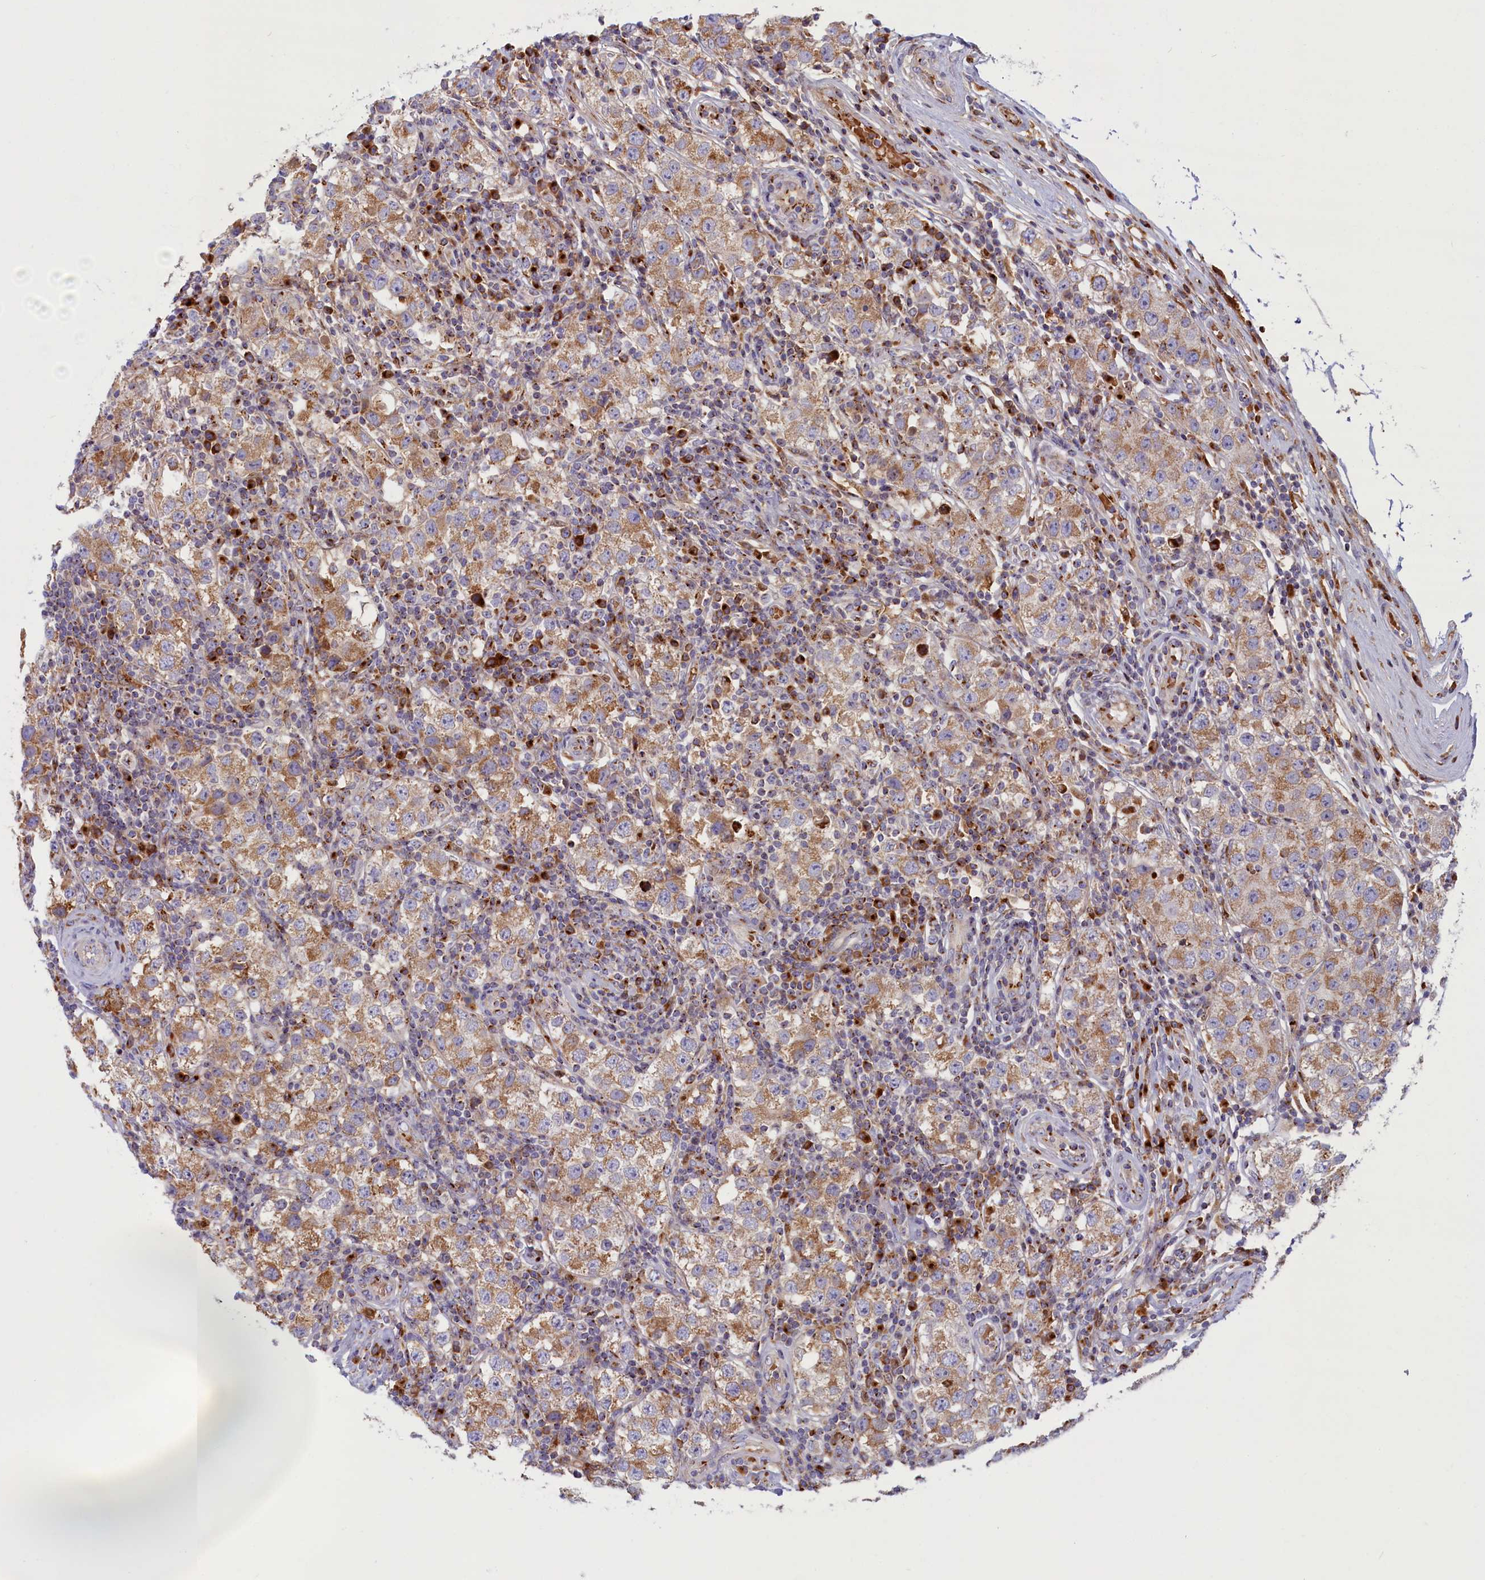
{"staining": {"intensity": "moderate", "quantity": ">75%", "location": "cytoplasmic/membranous"}, "tissue": "testis cancer", "cell_type": "Tumor cells", "image_type": "cancer", "snomed": [{"axis": "morphology", "description": "Seminoma, NOS"}, {"axis": "topography", "description": "Testis"}], "caption": "The photomicrograph reveals immunohistochemical staining of testis cancer (seminoma). There is moderate cytoplasmic/membranous positivity is seen in approximately >75% of tumor cells.", "gene": "BLVRB", "patient": {"sex": "male", "age": 34}}